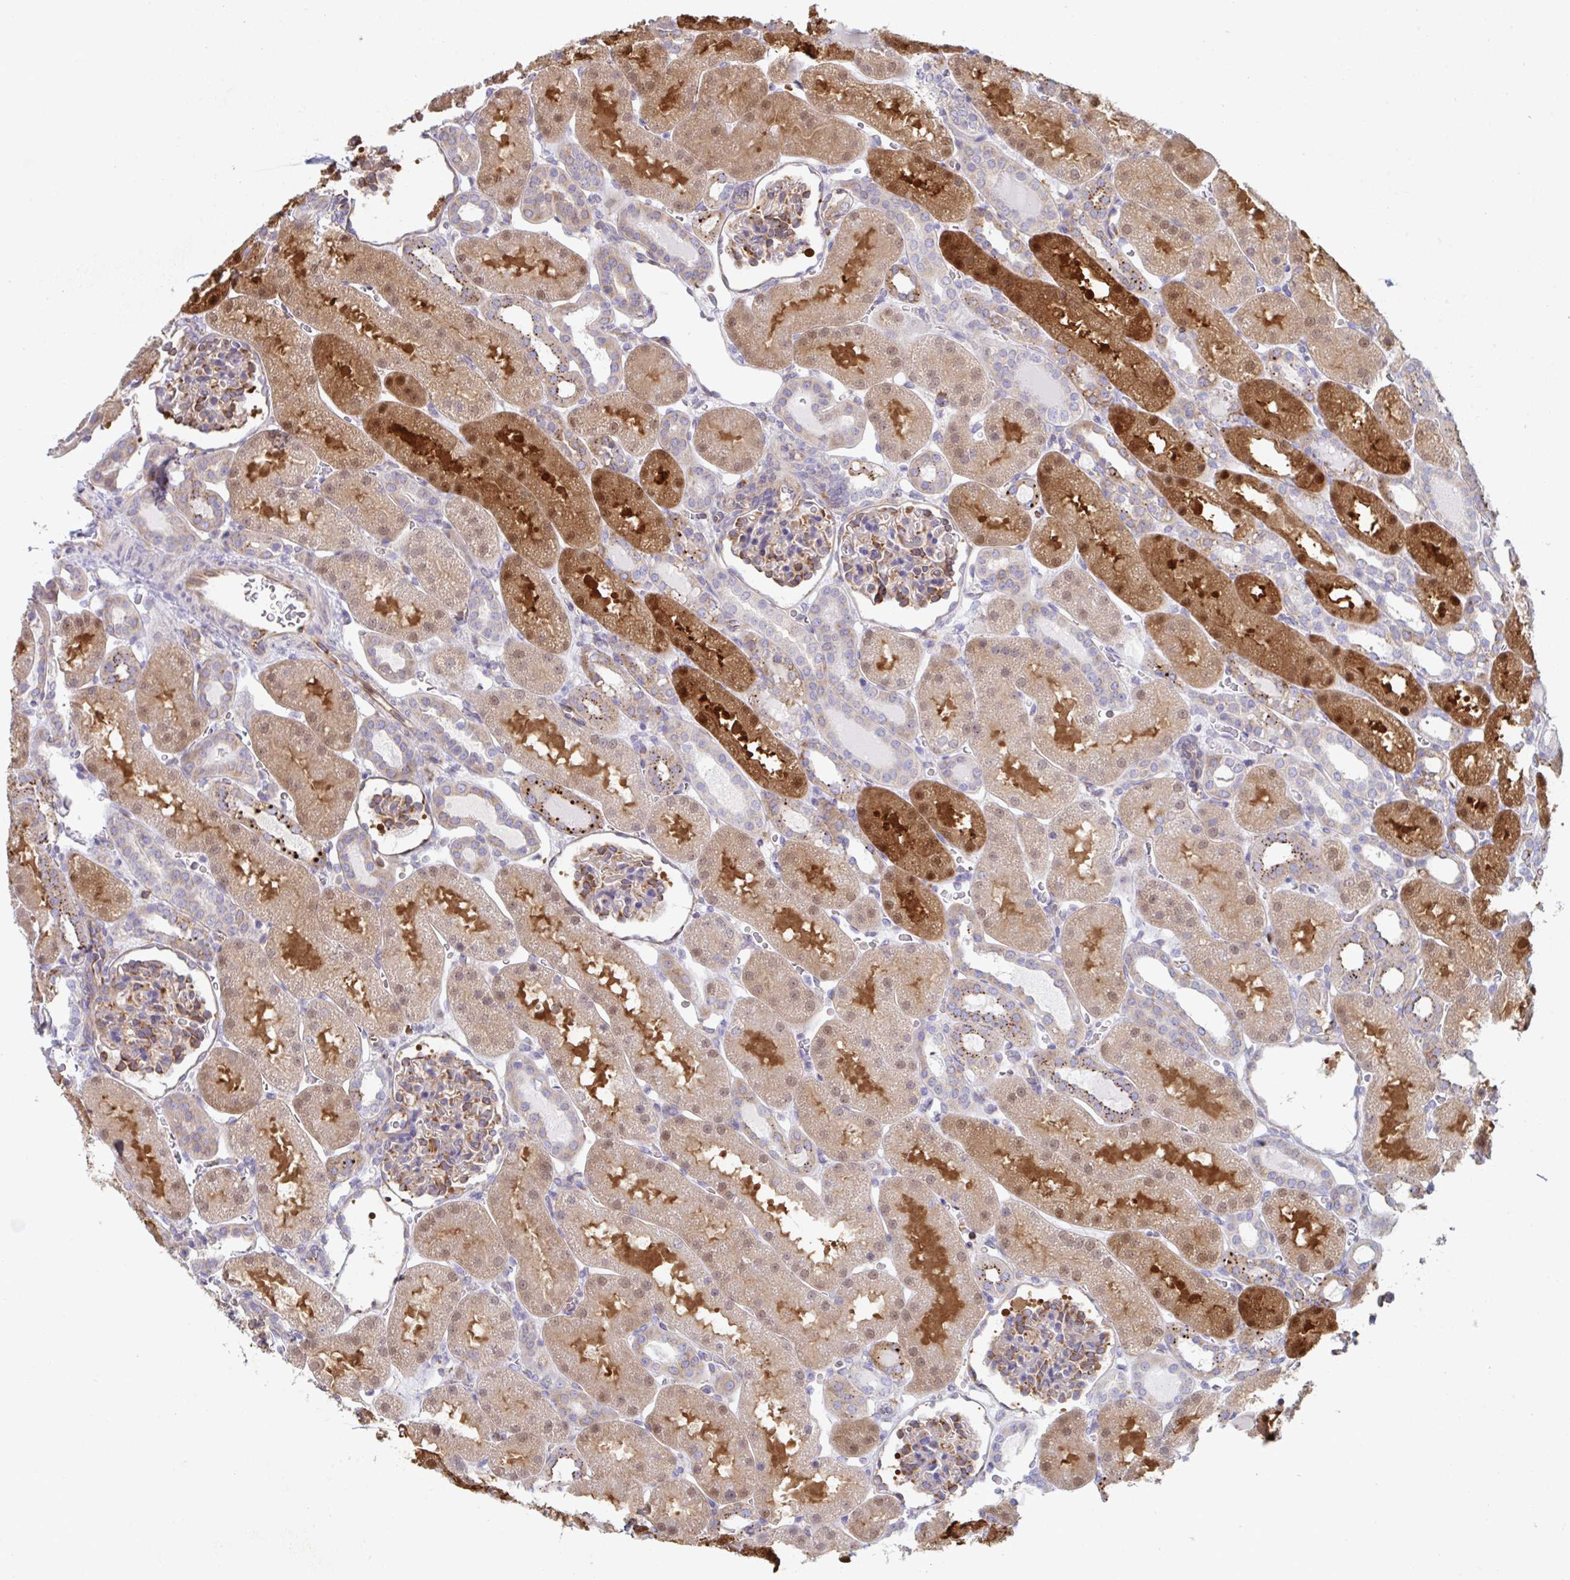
{"staining": {"intensity": "strong", "quantity": "<25%", "location": "cytoplasmic/membranous"}, "tissue": "kidney", "cell_type": "Cells in glomeruli", "image_type": "normal", "snomed": [{"axis": "morphology", "description": "Normal tissue, NOS"}, {"axis": "topography", "description": "Kidney"}], "caption": "A high-resolution image shows IHC staining of unremarkable kidney, which displays strong cytoplasmic/membranous staining in approximately <25% of cells in glomeruli. Ihc stains the protein in brown and the nuclei are stained blue.", "gene": "WNK1", "patient": {"sex": "male", "age": 2}}